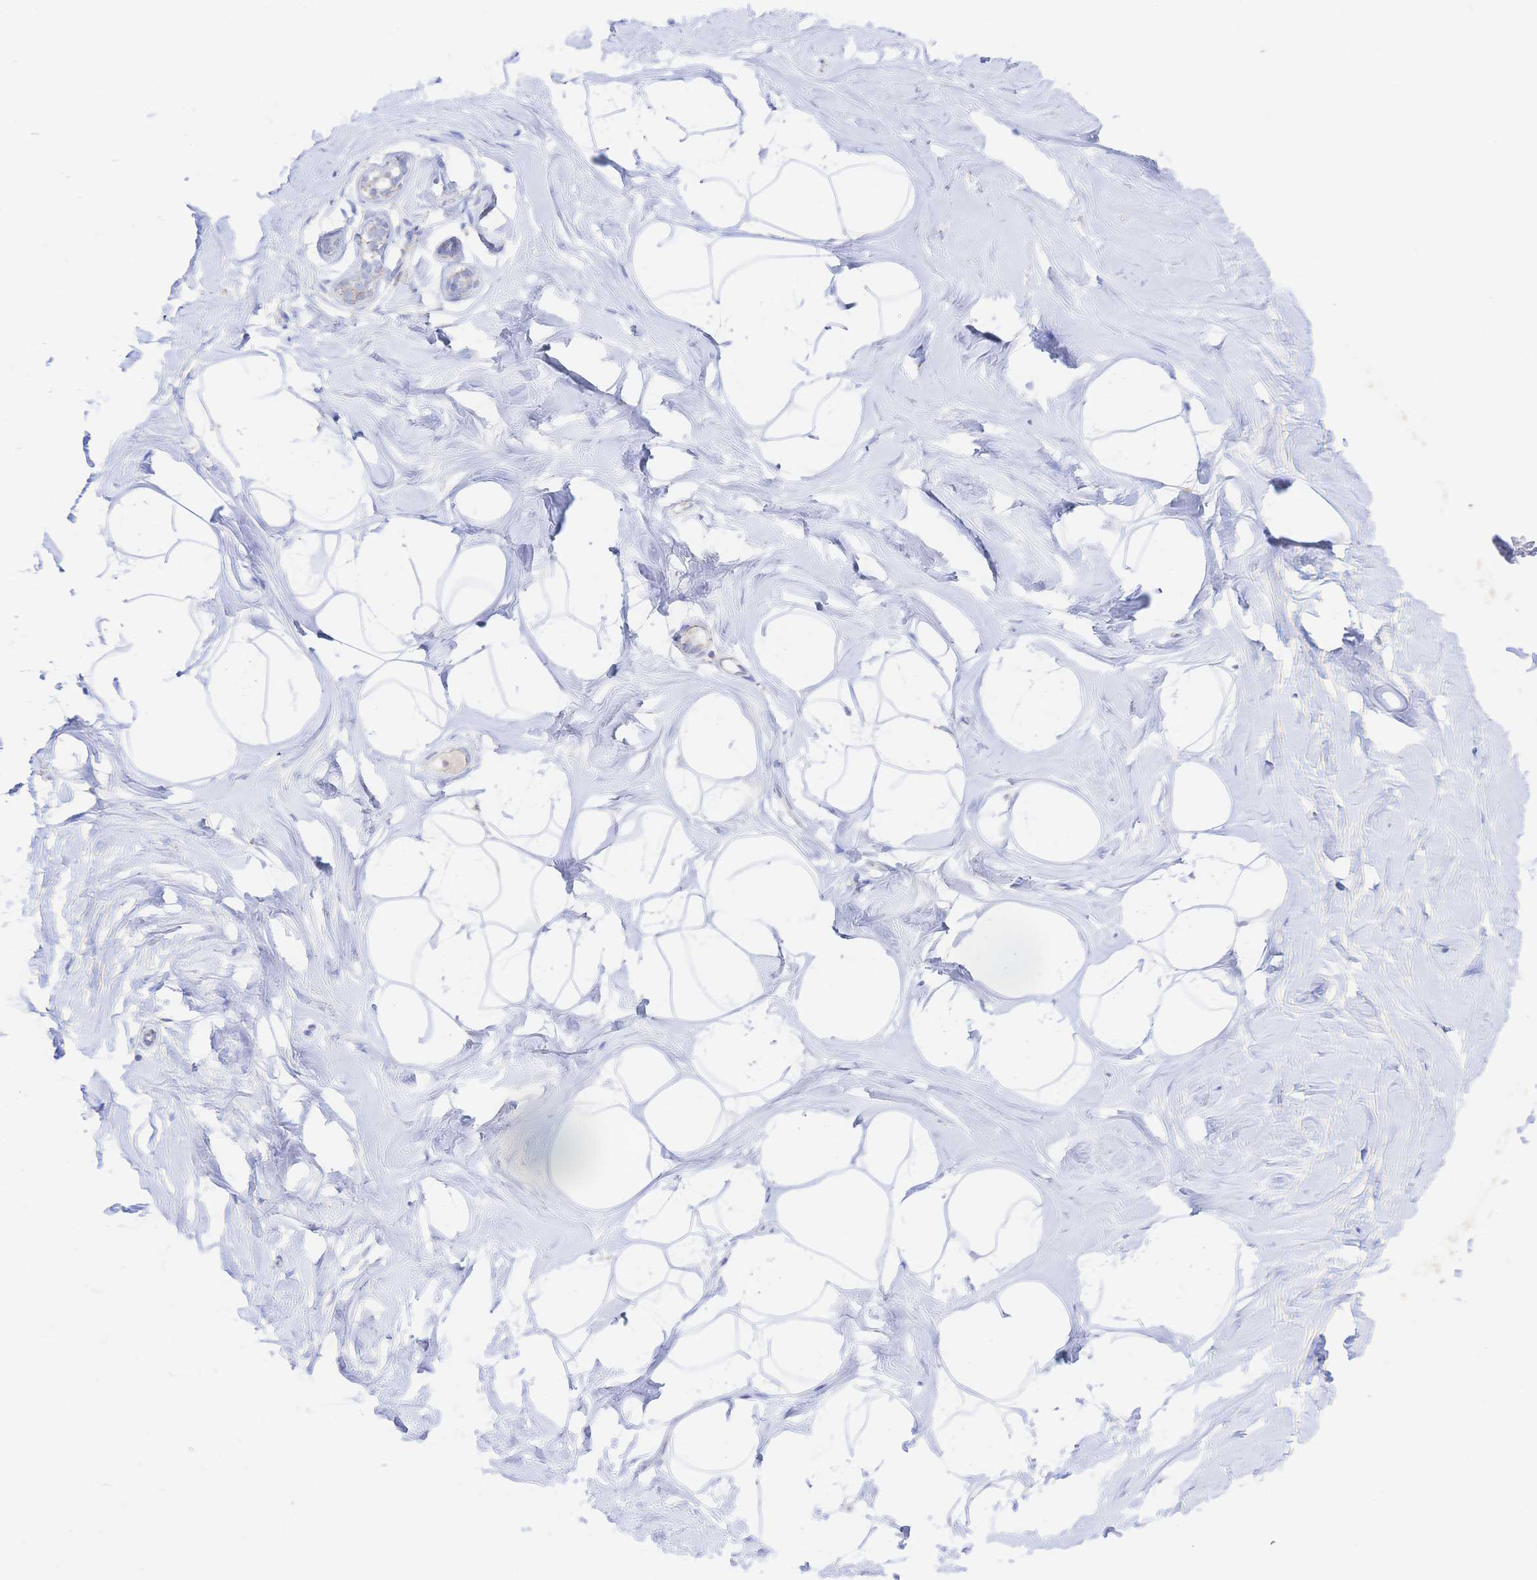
{"staining": {"intensity": "negative", "quantity": "none", "location": "none"}, "tissue": "breast", "cell_type": "Adipocytes", "image_type": "normal", "snomed": [{"axis": "morphology", "description": "Normal tissue, NOS"}, {"axis": "topography", "description": "Breast"}], "caption": "The photomicrograph demonstrates no staining of adipocytes in unremarkable breast. (Brightfield microscopy of DAB immunohistochemistry at high magnification).", "gene": "SYNGR4", "patient": {"sex": "female", "age": 32}}